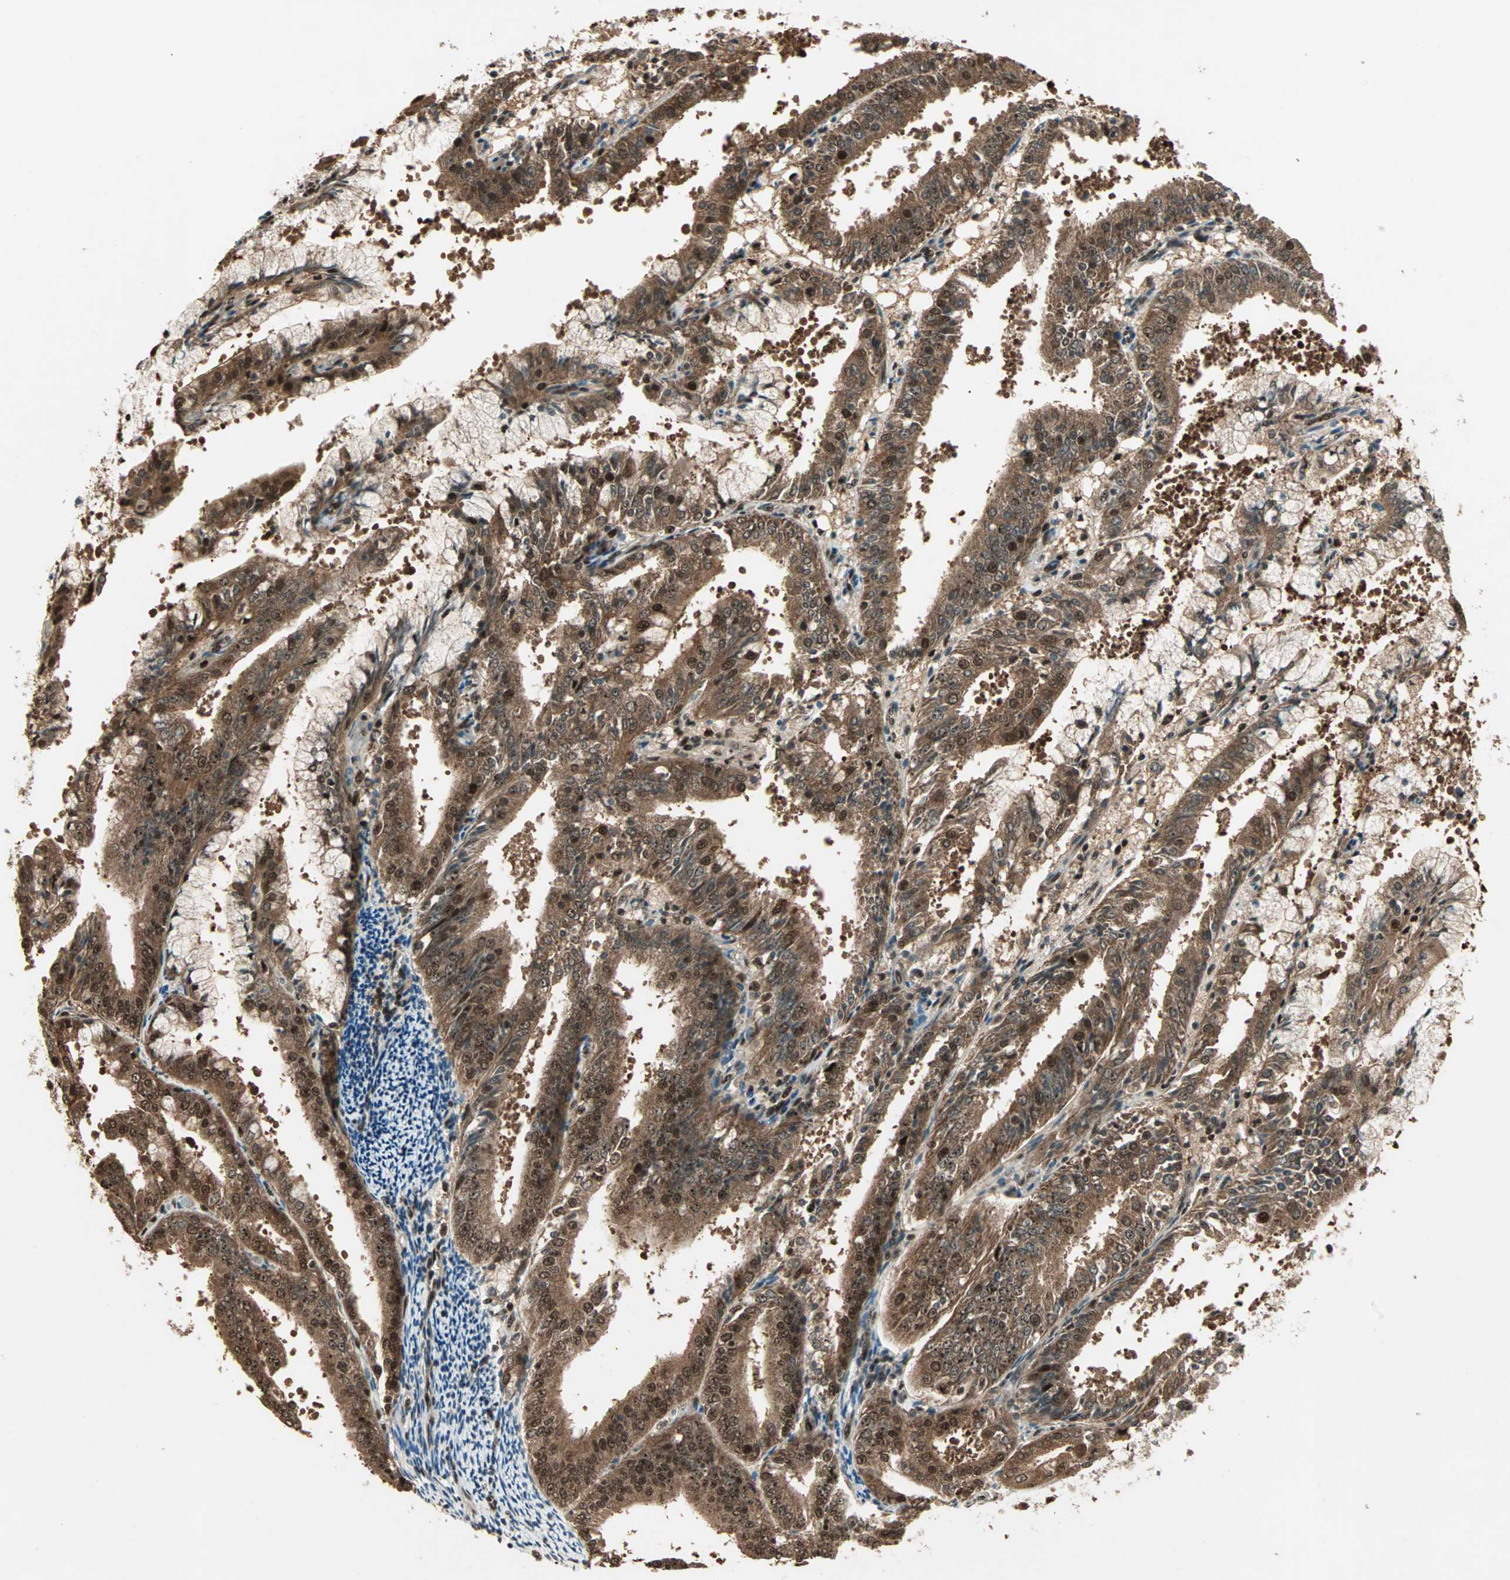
{"staining": {"intensity": "strong", "quantity": ">75%", "location": "cytoplasmic/membranous,nuclear"}, "tissue": "endometrial cancer", "cell_type": "Tumor cells", "image_type": "cancer", "snomed": [{"axis": "morphology", "description": "Adenocarcinoma, NOS"}, {"axis": "topography", "description": "Endometrium"}], "caption": "Human endometrial adenocarcinoma stained for a protein (brown) demonstrates strong cytoplasmic/membranous and nuclear positive positivity in approximately >75% of tumor cells.", "gene": "ZNF44", "patient": {"sex": "female", "age": 63}}